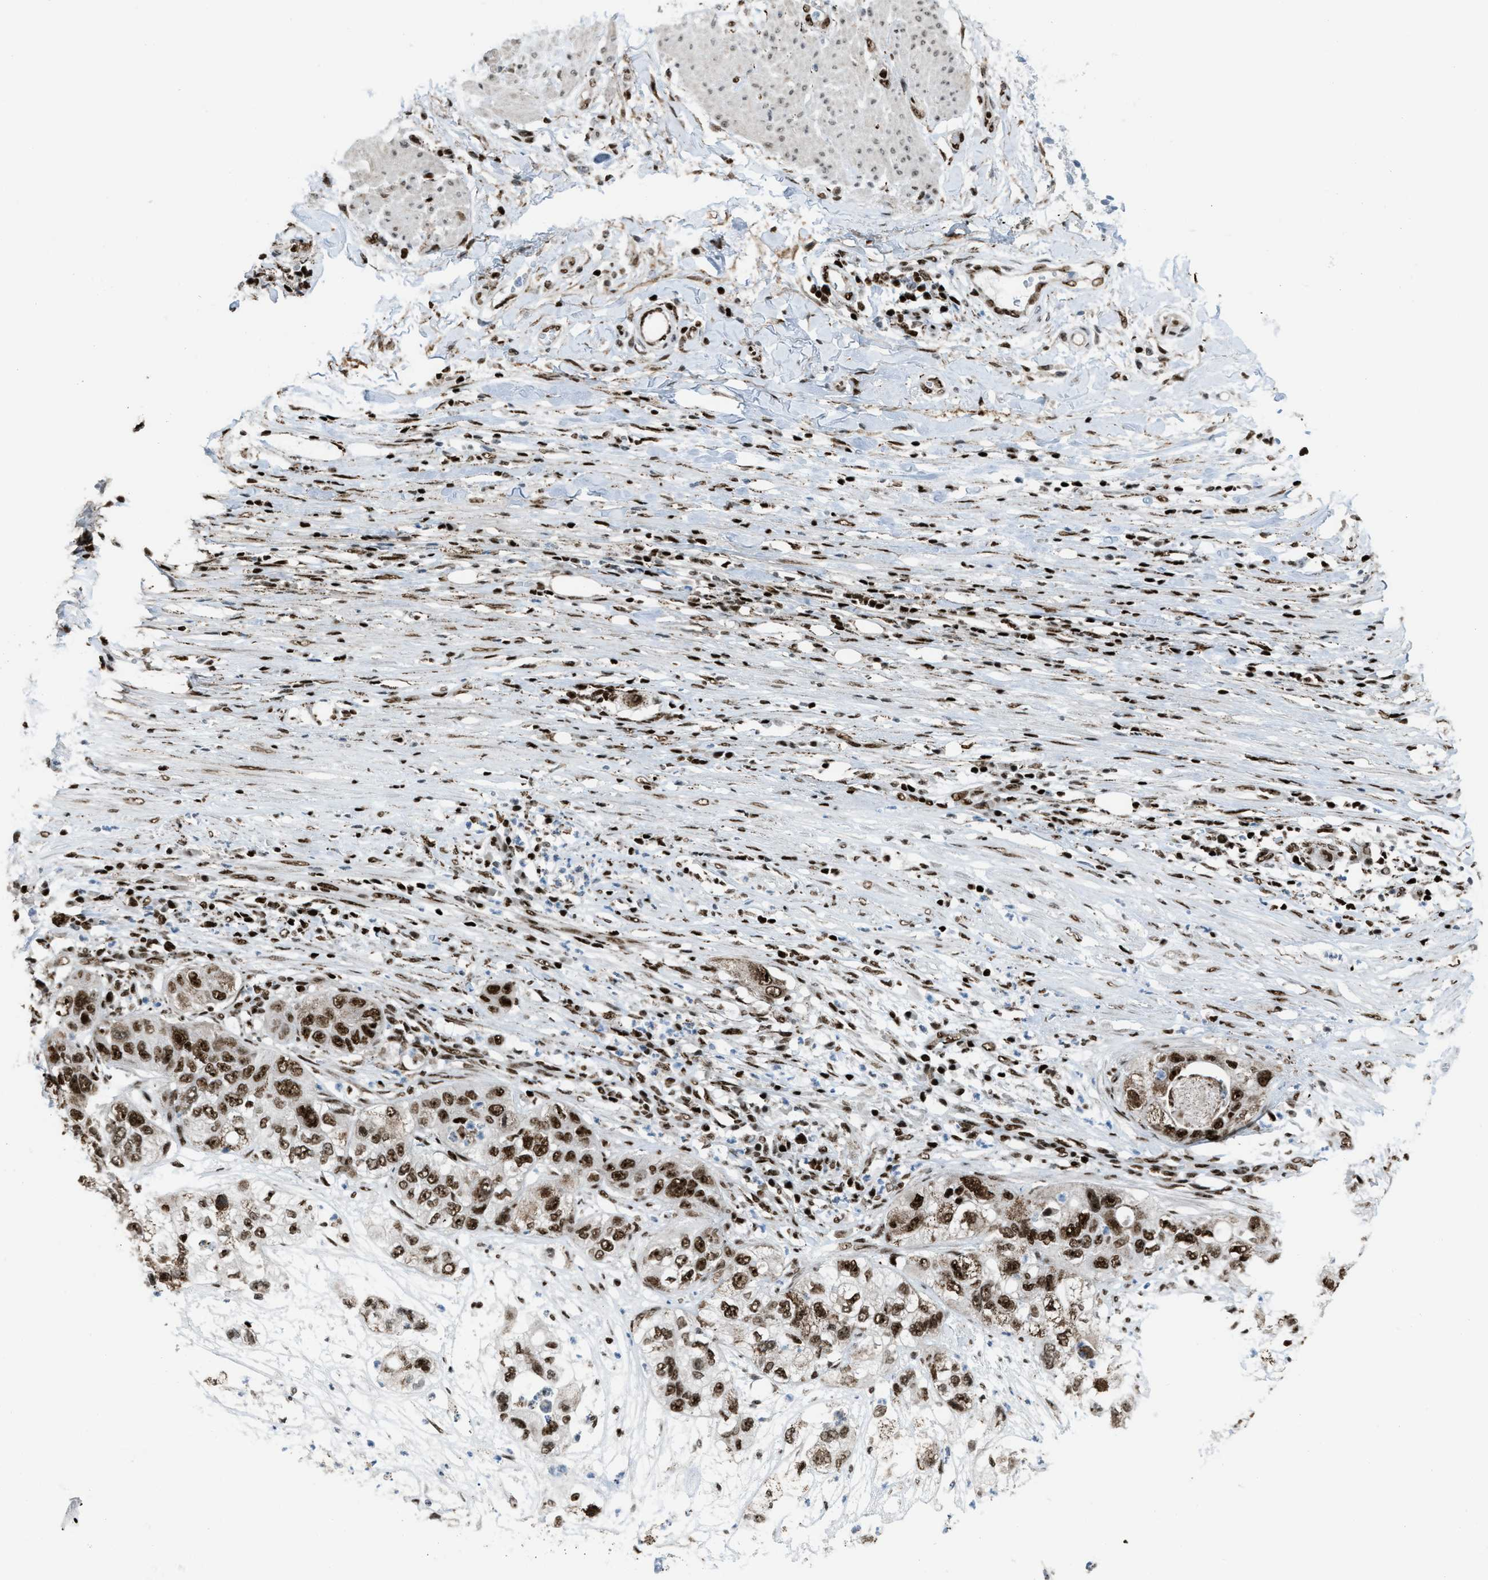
{"staining": {"intensity": "strong", "quantity": ">75%", "location": "nuclear"}, "tissue": "pancreatic cancer", "cell_type": "Tumor cells", "image_type": "cancer", "snomed": [{"axis": "morphology", "description": "Adenocarcinoma, NOS"}, {"axis": "topography", "description": "Pancreas"}], "caption": "A micrograph of pancreatic cancer stained for a protein demonstrates strong nuclear brown staining in tumor cells.", "gene": "SLFN5", "patient": {"sex": "female", "age": 78}}